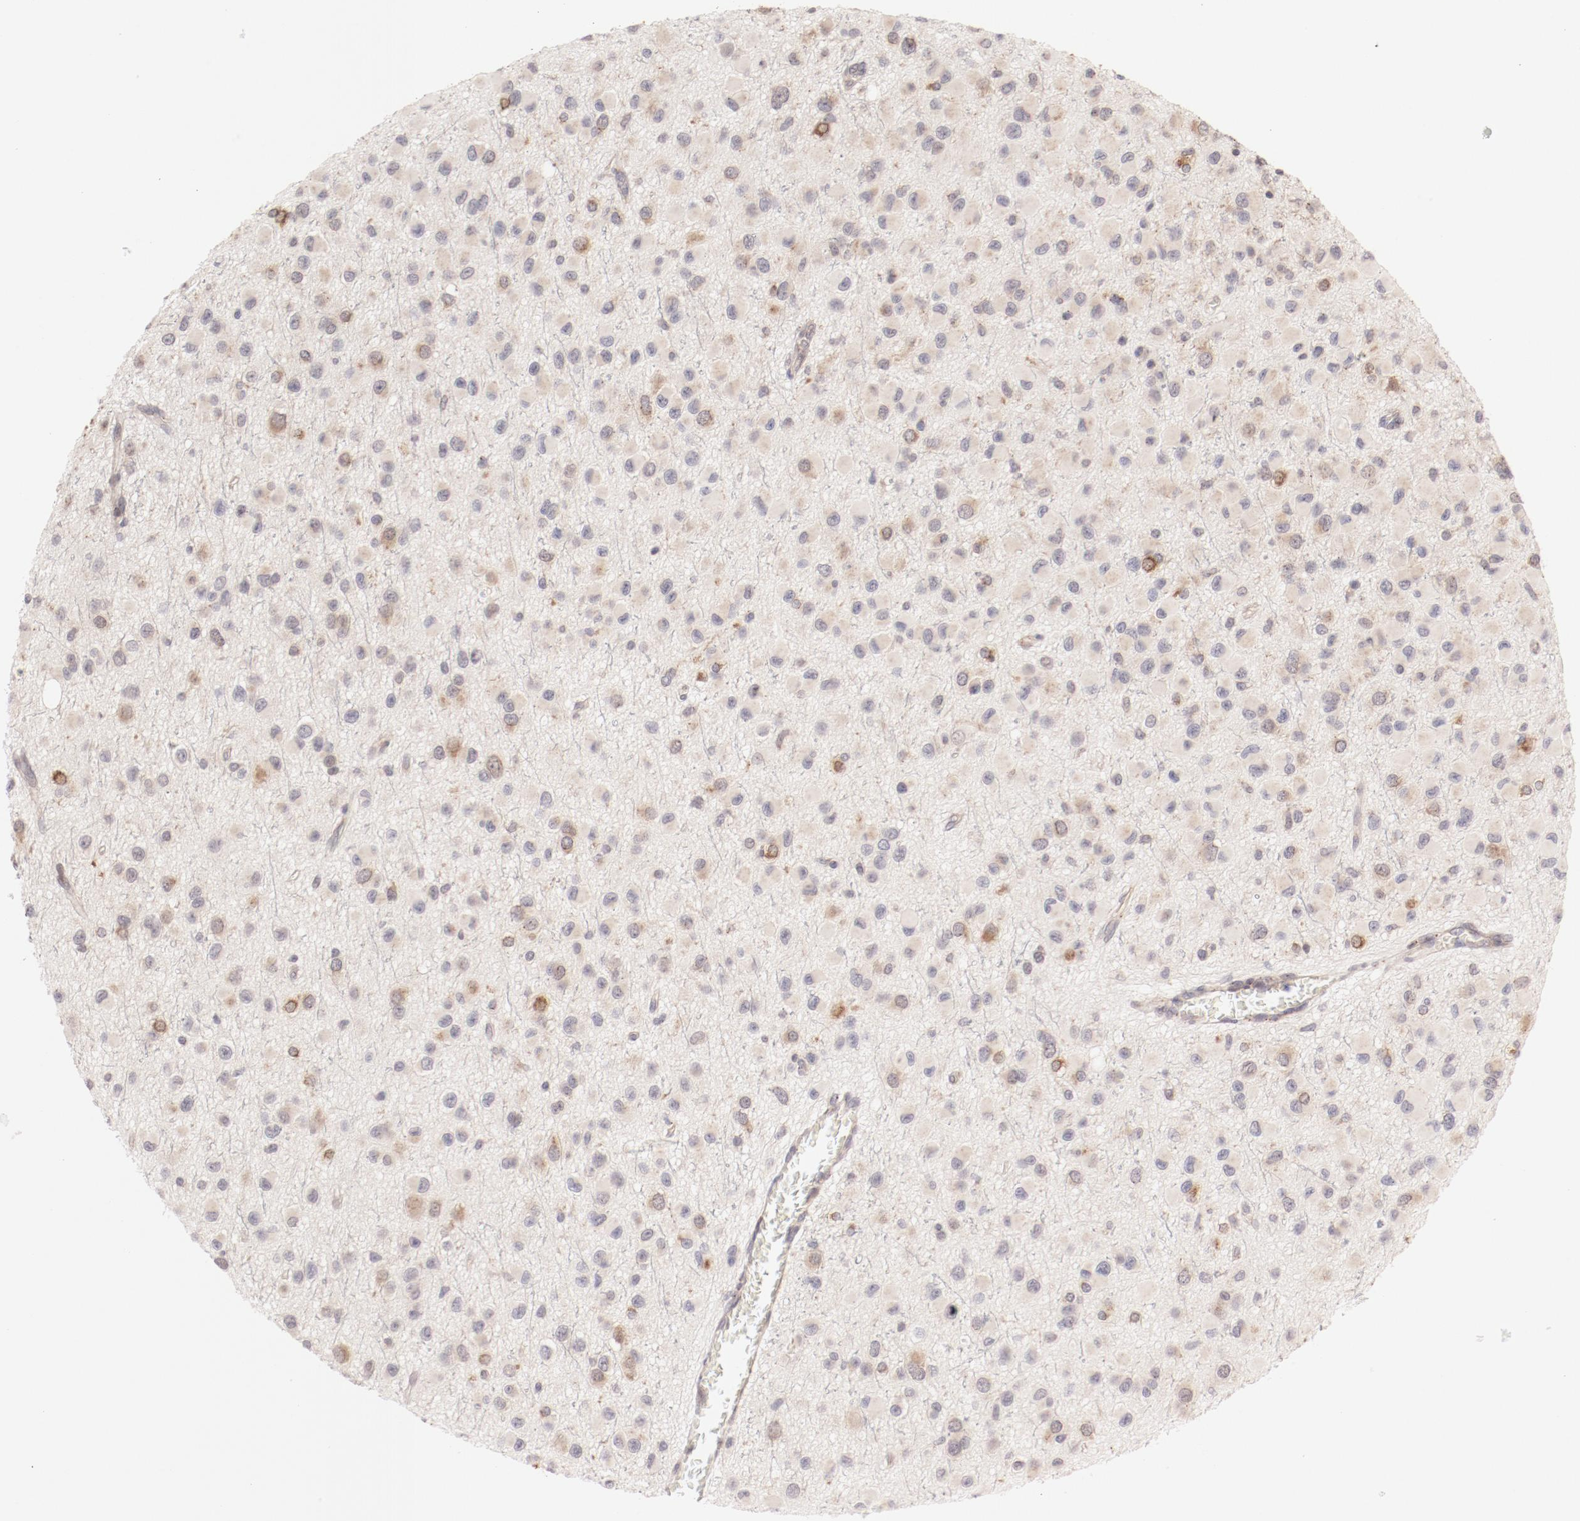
{"staining": {"intensity": "moderate", "quantity": "<25%", "location": "cytoplasmic/membranous,nuclear"}, "tissue": "glioma", "cell_type": "Tumor cells", "image_type": "cancer", "snomed": [{"axis": "morphology", "description": "Glioma, malignant, Low grade"}, {"axis": "topography", "description": "Brain"}], "caption": "Tumor cells demonstrate low levels of moderate cytoplasmic/membranous and nuclear staining in about <25% of cells in human malignant glioma (low-grade).", "gene": "RPL12", "patient": {"sex": "male", "age": 42}}